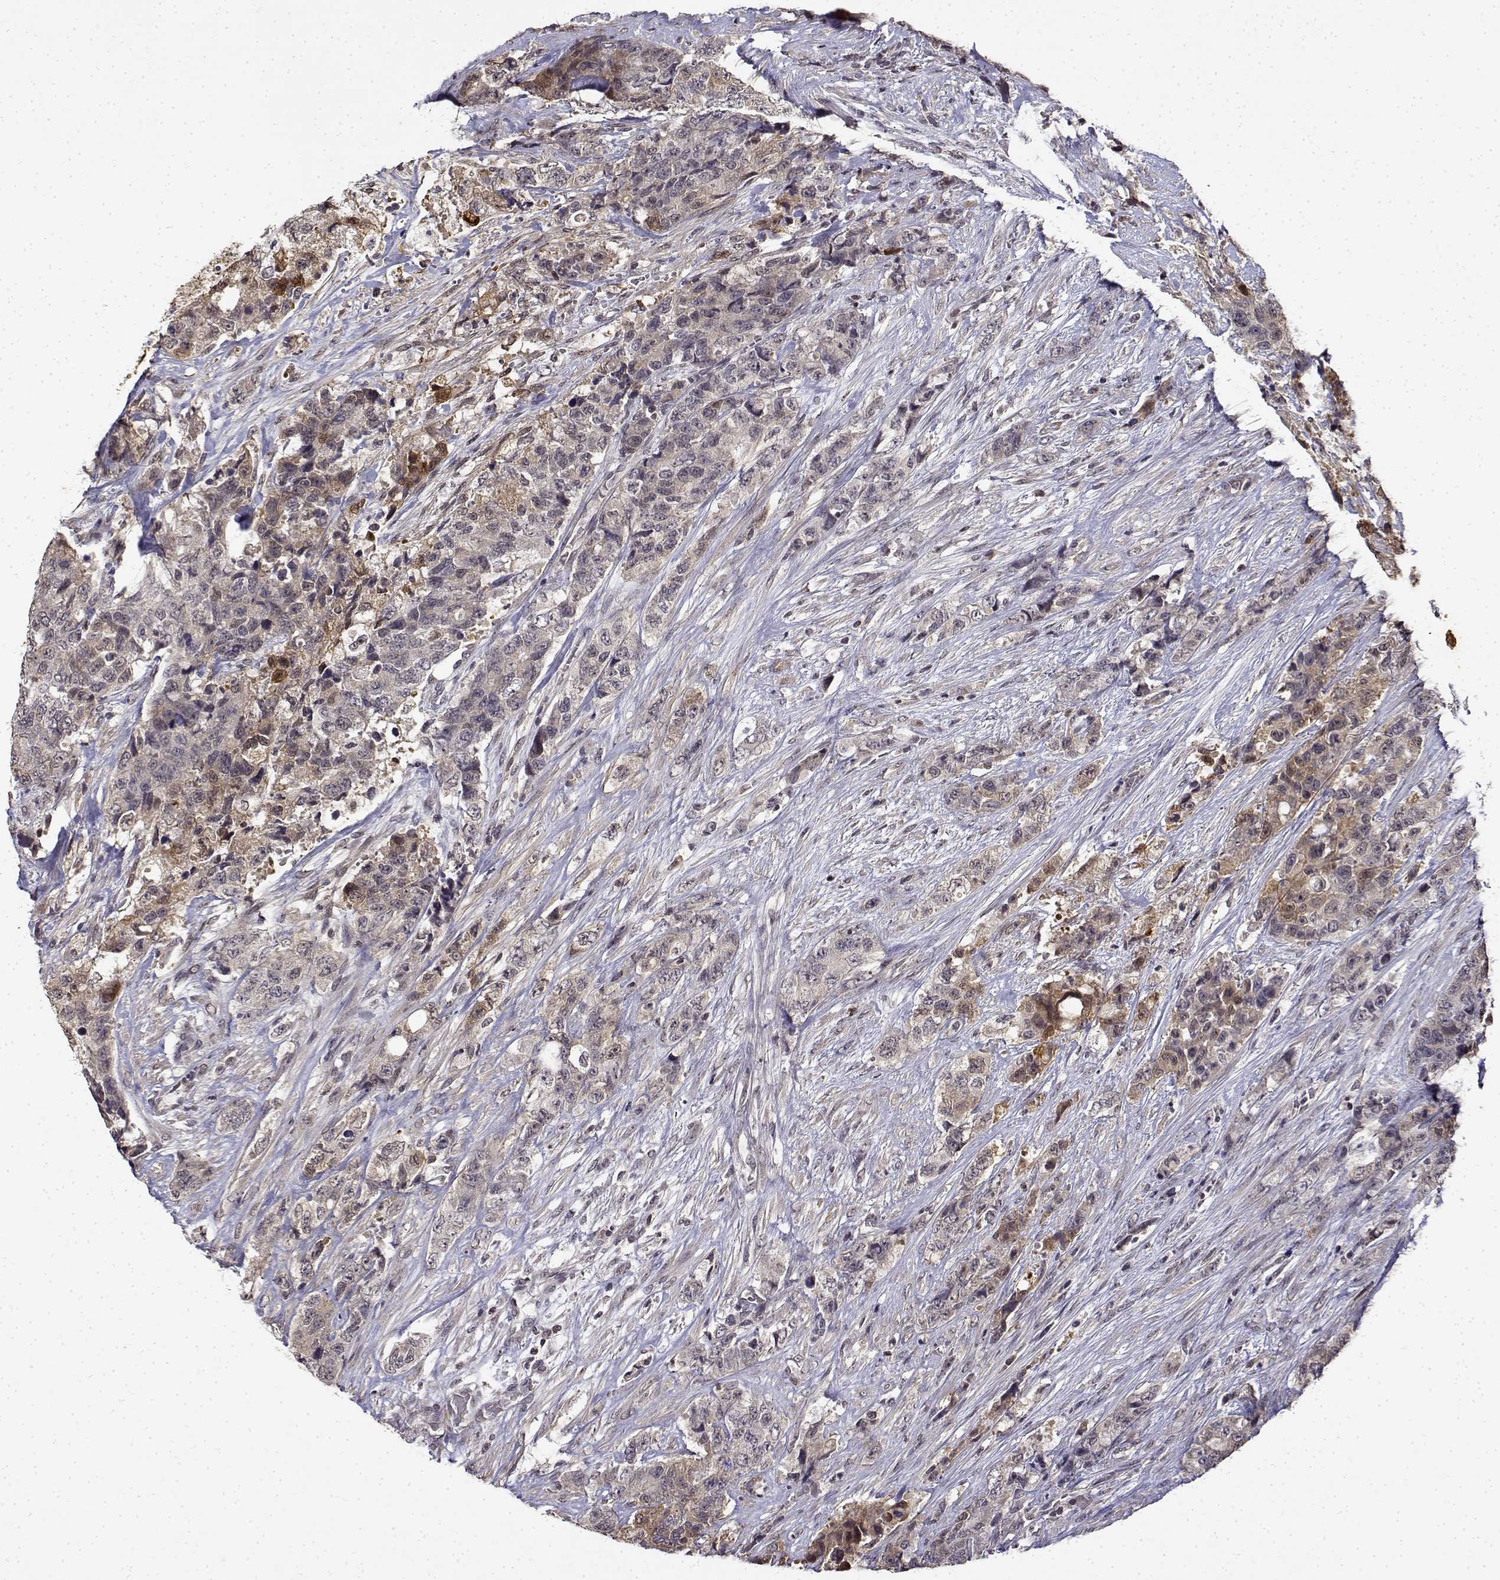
{"staining": {"intensity": "weak", "quantity": ">75%", "location": "cytoplasmic/membranous"}, "tissue": "urothelial cancer", "cell_type": "Tumor cells", "image_type": "cancer", "snomed": [{"axis": "morphology", "description": "Urothelial carcinoma, High grade"}, {"axis": "topography", "description": "Urinary bladder"}], "caption": "A high-resolution photomicrograph shows immunohistochemistry (IHC) staining of urothelial cancer, which reveals weak cytoplasmic/membranous staining in about >75% of tumor cells. (DAB (3,3'-diaminobenzidine) = brown stain, brightfield microscopy at high magnification).", "gene": "BDNF", "patient": {"sex": "female", "age": 78}}